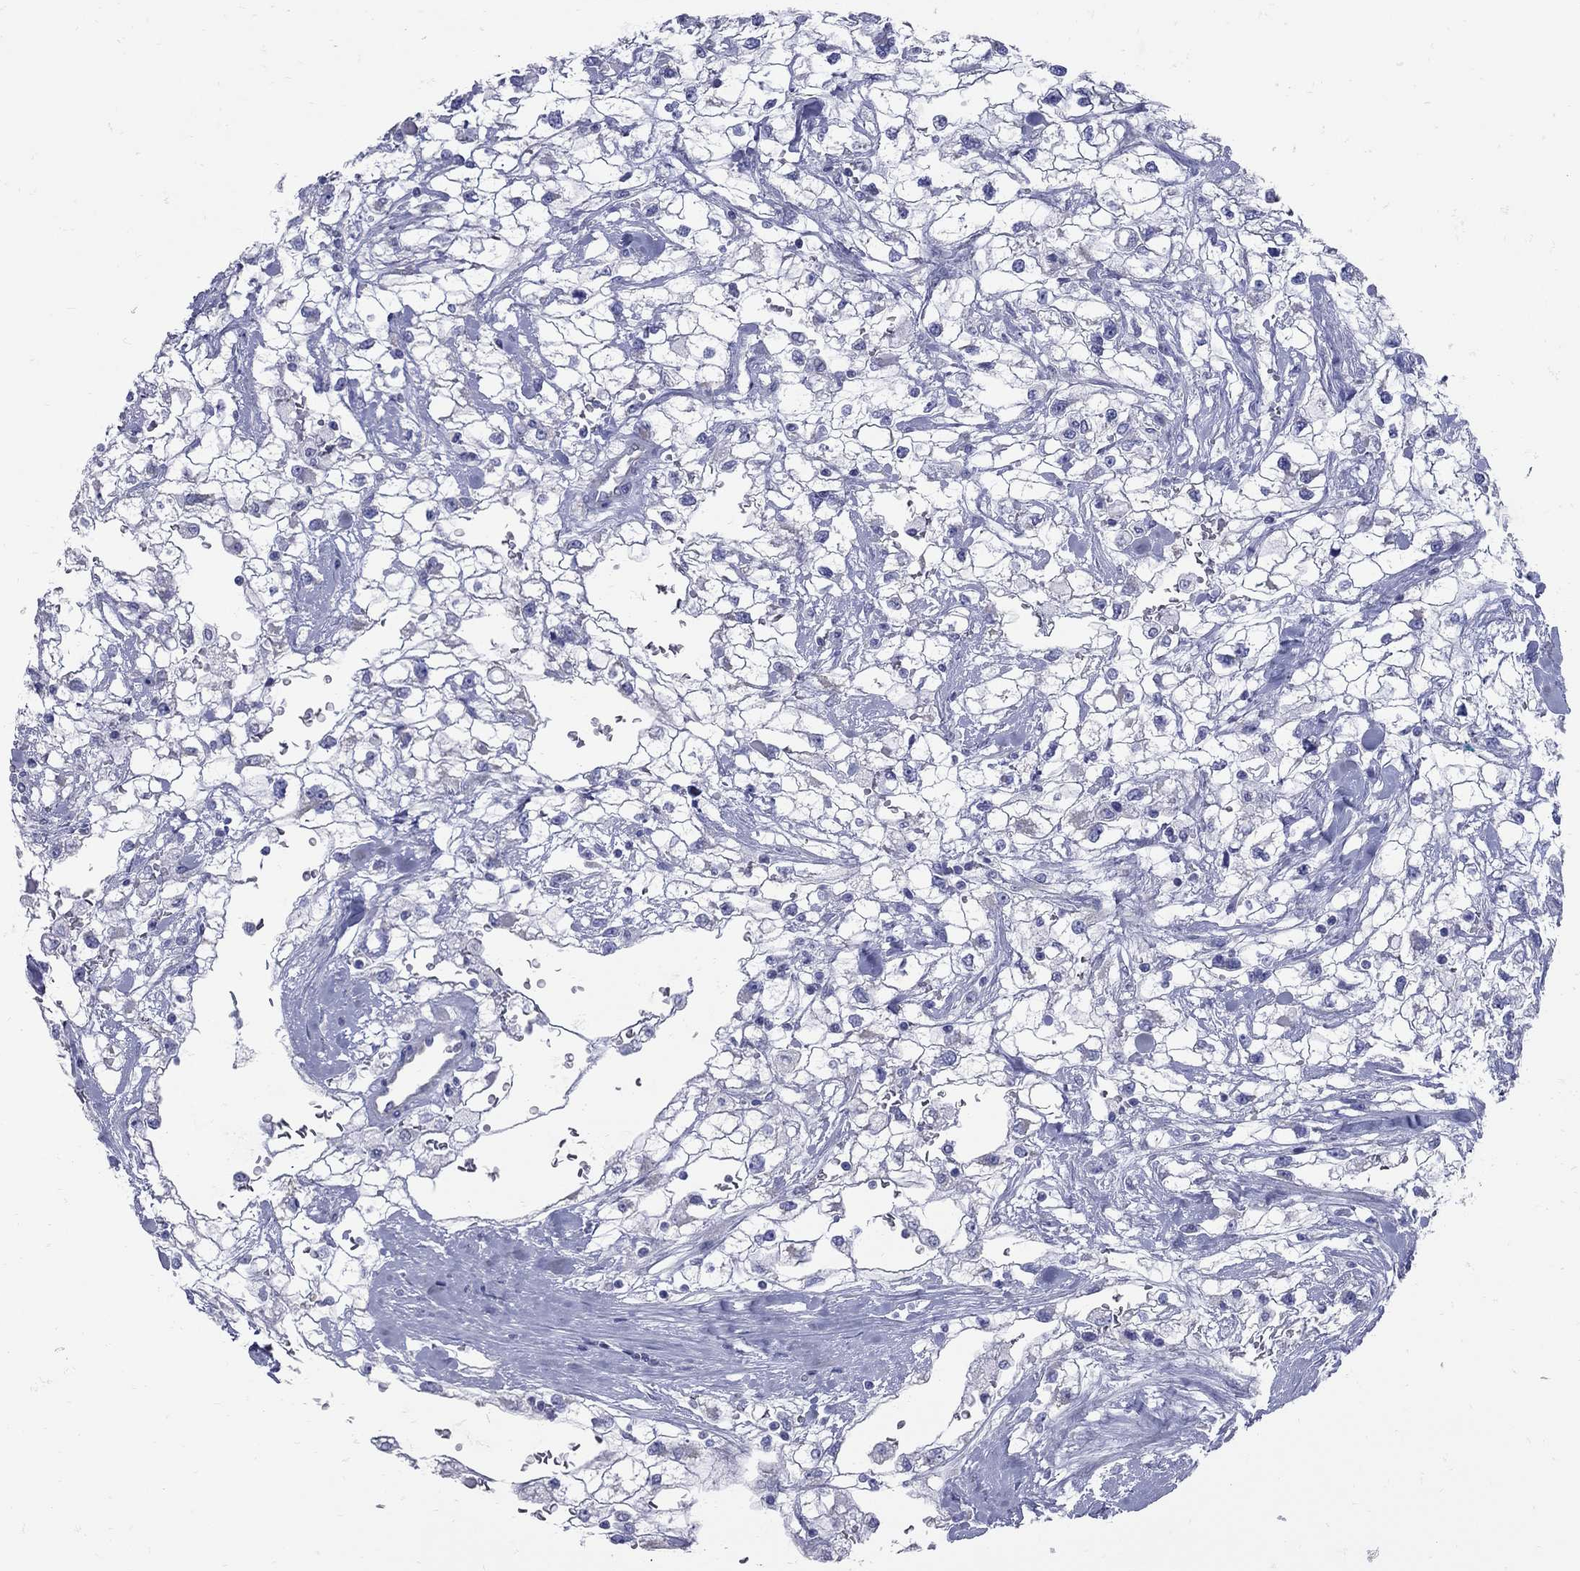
{"staining": {"intensity": "negative", "quantity": "none", "location": "none"}, "tissue": "renal cancer", "cell_type": "Tumor cells", "image_type": "cancer", "snomed": [{"axis": "morphology", "description": "Adenocarcinoma, NOS"}, {"axis": "topography", "description": "Kidney"}], "caption": "The histopathology image shows no staining of tumor cells in renal cancer. (DAB (3,3'-diaminobenzidine) immunohistochemistry, high magnification).", "gene": "PDZD3", "patient": {"sex": "male", "age": 59}}